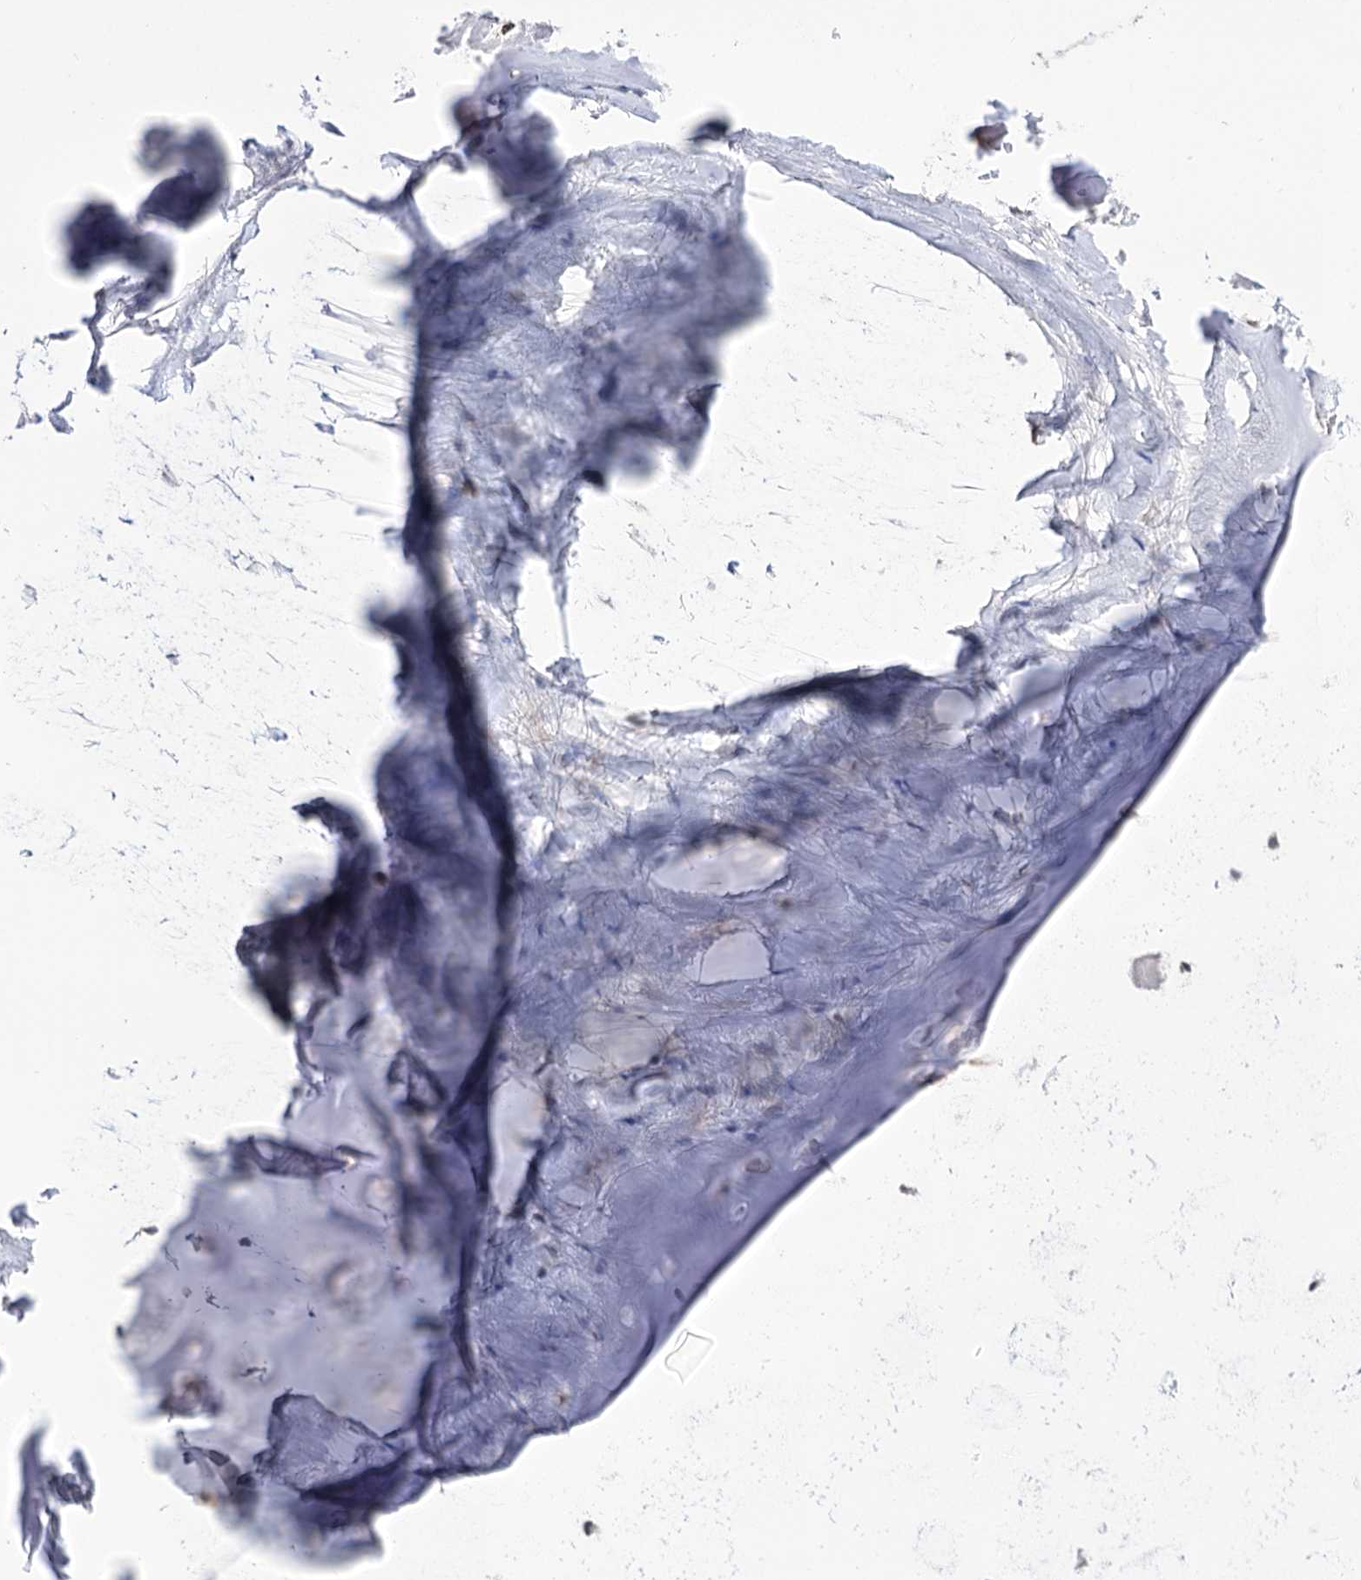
{"staining": {"intensity": "negative", "quantity": "none", "location": "none"}, "tissue": "adipose tissue", "cell_type": "Adipocytes", "image_type": "normal", "snomed": [{"axis": "morphology", "description": "Normal tissue, NOS"}, {"axis": "topography", "description": "Lymph node"}, {"axis": "topography", "description": "Cartilage tissue"}, {"axis": "topography", "description": "Bronchus"}], "caption": "Human adipose tissue stained for a protein using IHC exhibits no expression in adipocytes.", "gene": "PPRC1", "patient": {"sex": "male", "age": 63}}